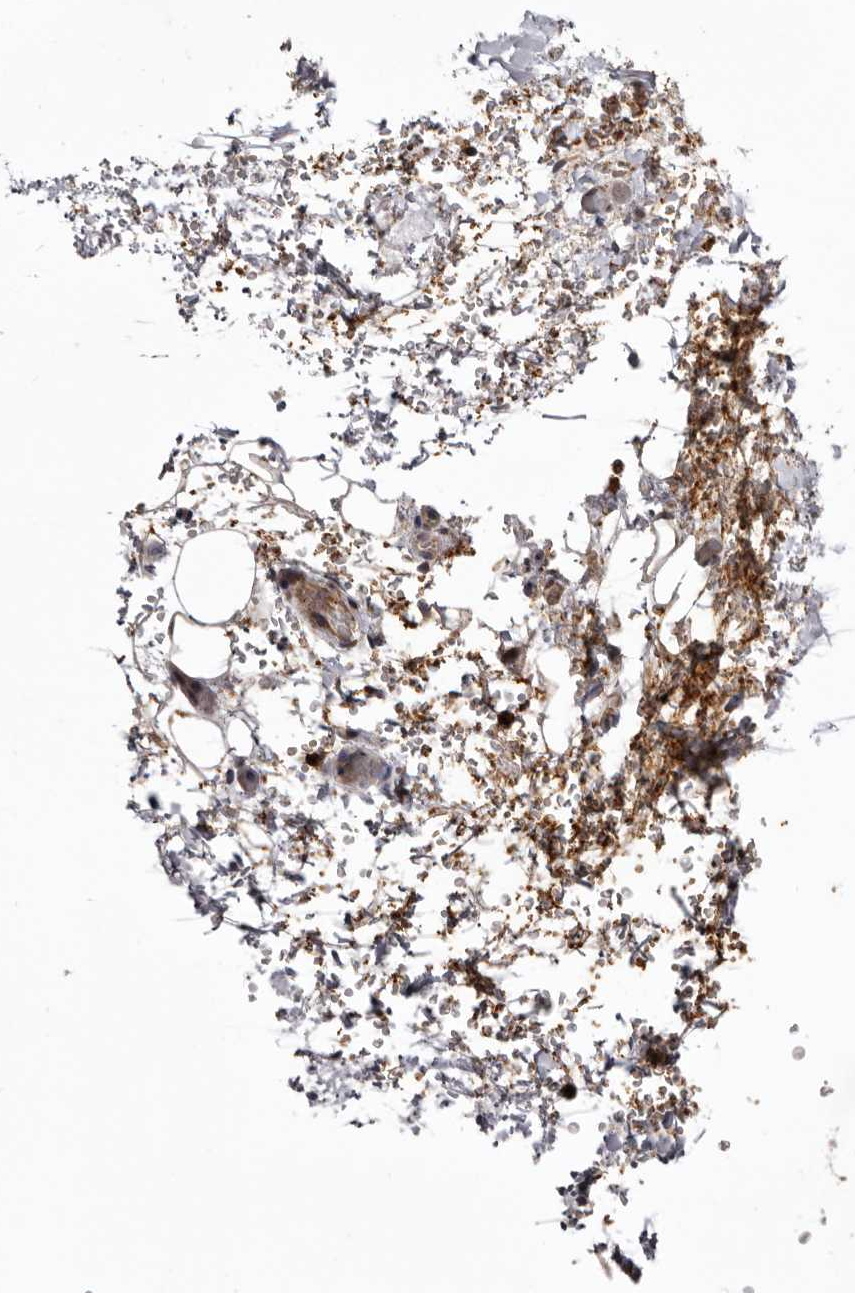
{"staining": {"intensity": "weak", "quantity": "25%-75%", "location": "cytoplasmic/membranous"}, "tissue": "adipose tissue", "cell_type": "Adipocytes", "image_type": "normal", "snomed": [{"axis": "morphology", "description": "Normal tissue, NOS"}, {"axis": "morphology", "description": "Adenocarcinoma, NOS"}, {"axis": "topography", "description": "Esophagus"}], "caption": "Immunohistochemical staining of normal adipose tissue shows weak cytoplasmic/membranous protein expression in about 25%-75% of adipocytes.", "gene": "C4orf3", "patient": {"sex": "male", "age": 62}}